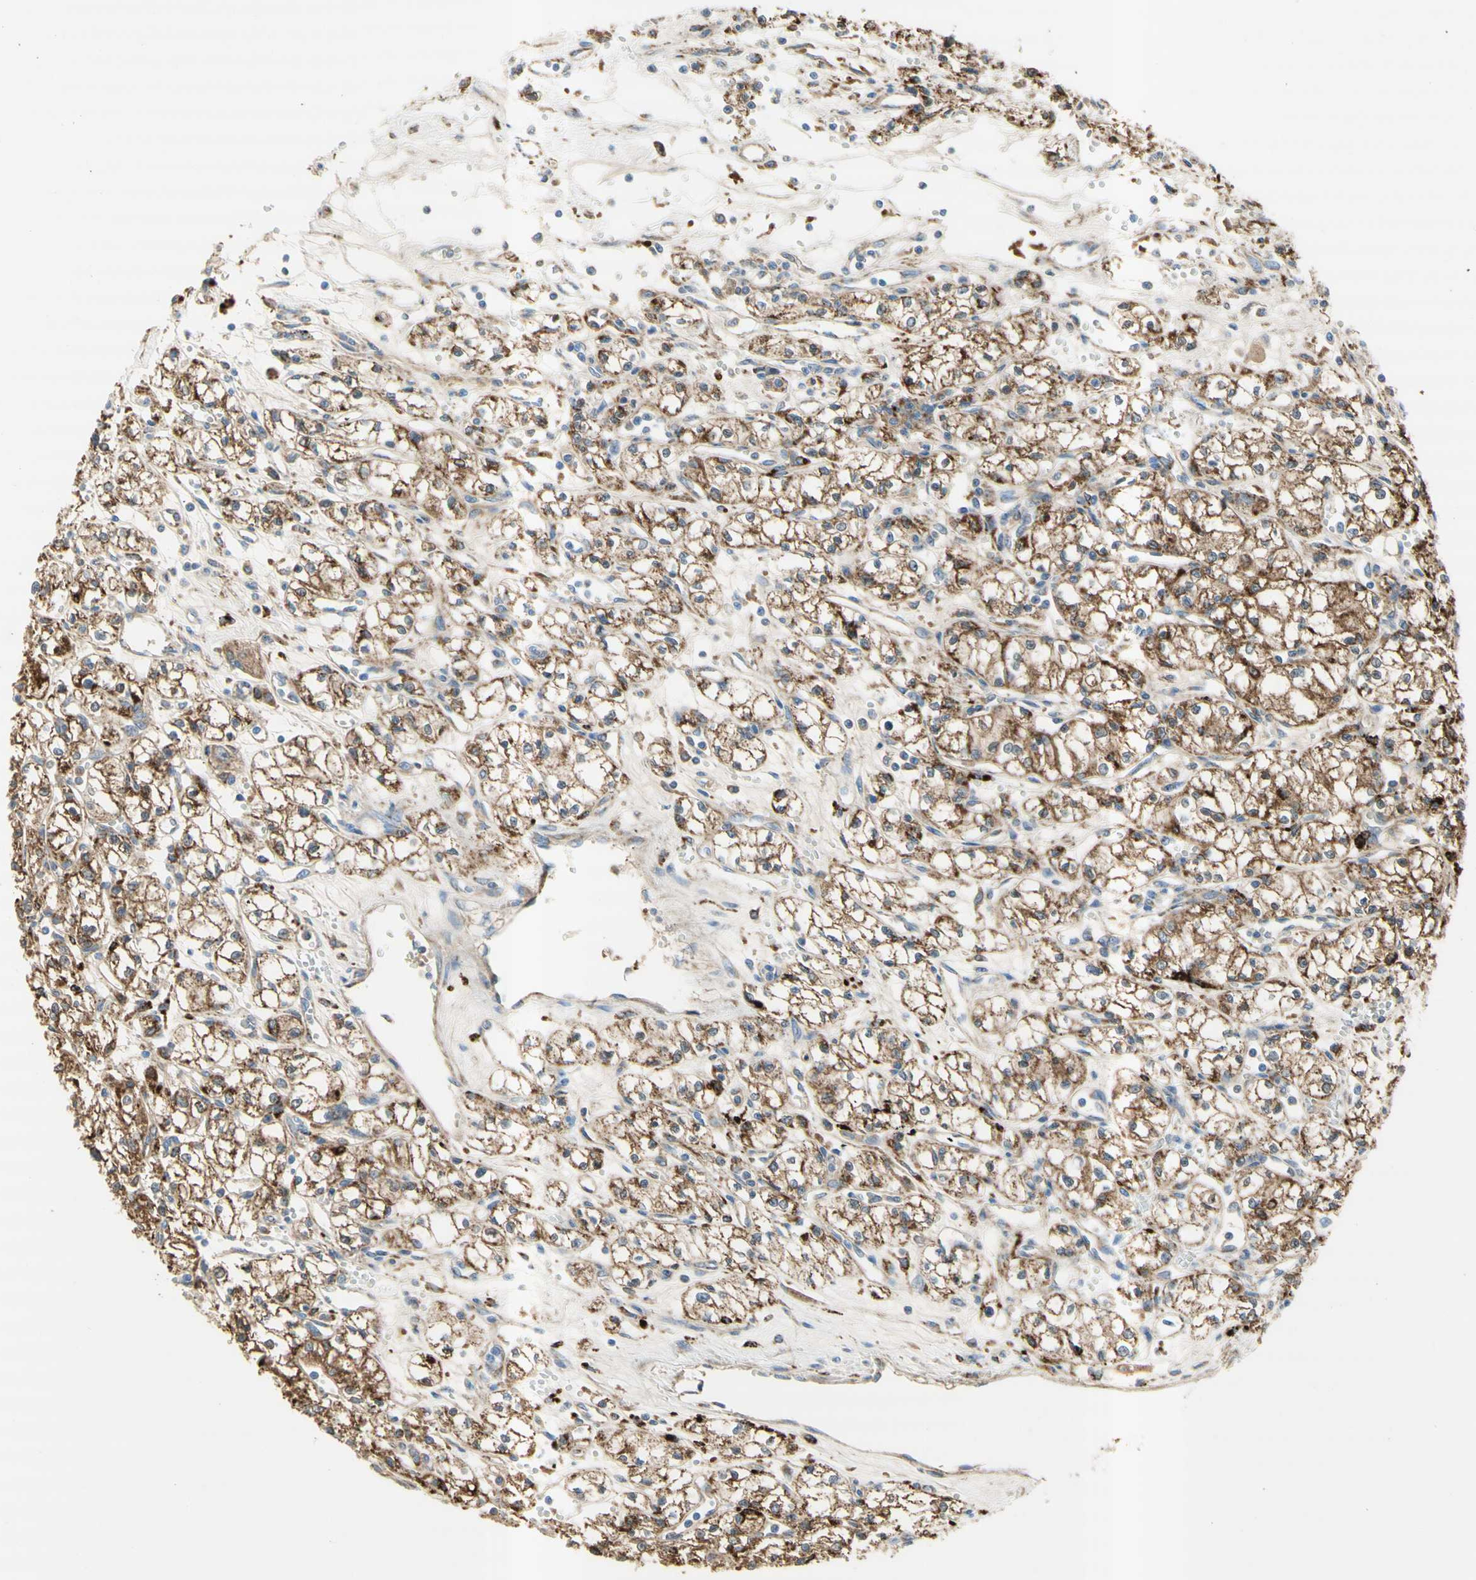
{"staining": {"intensity": "moderate", "quantity": ">75%", "location": "cytoplasmic/membranous"}, "tissue": "renal cancer", "cell_type": "Tumor cells", "image_type": "cancer", "snomed": [{"axis": "morphology", "description": "Normal tissue, NOS"}, {"axis": "morphology", "description": "Adenocarcinoma, NOS"}, {"axis": "topography", "description": "Kidney"}], "caption": "Immunohistochemistry (IHC) image of adenocarcinoma (renal) stained for a protein (brown), which exhibits medium levels of moderate cytoplasmic/membranous staining in approximately >75% of tumor cells.", "gene": "URB2", "patient": {"sex": "male", "age": 59}}